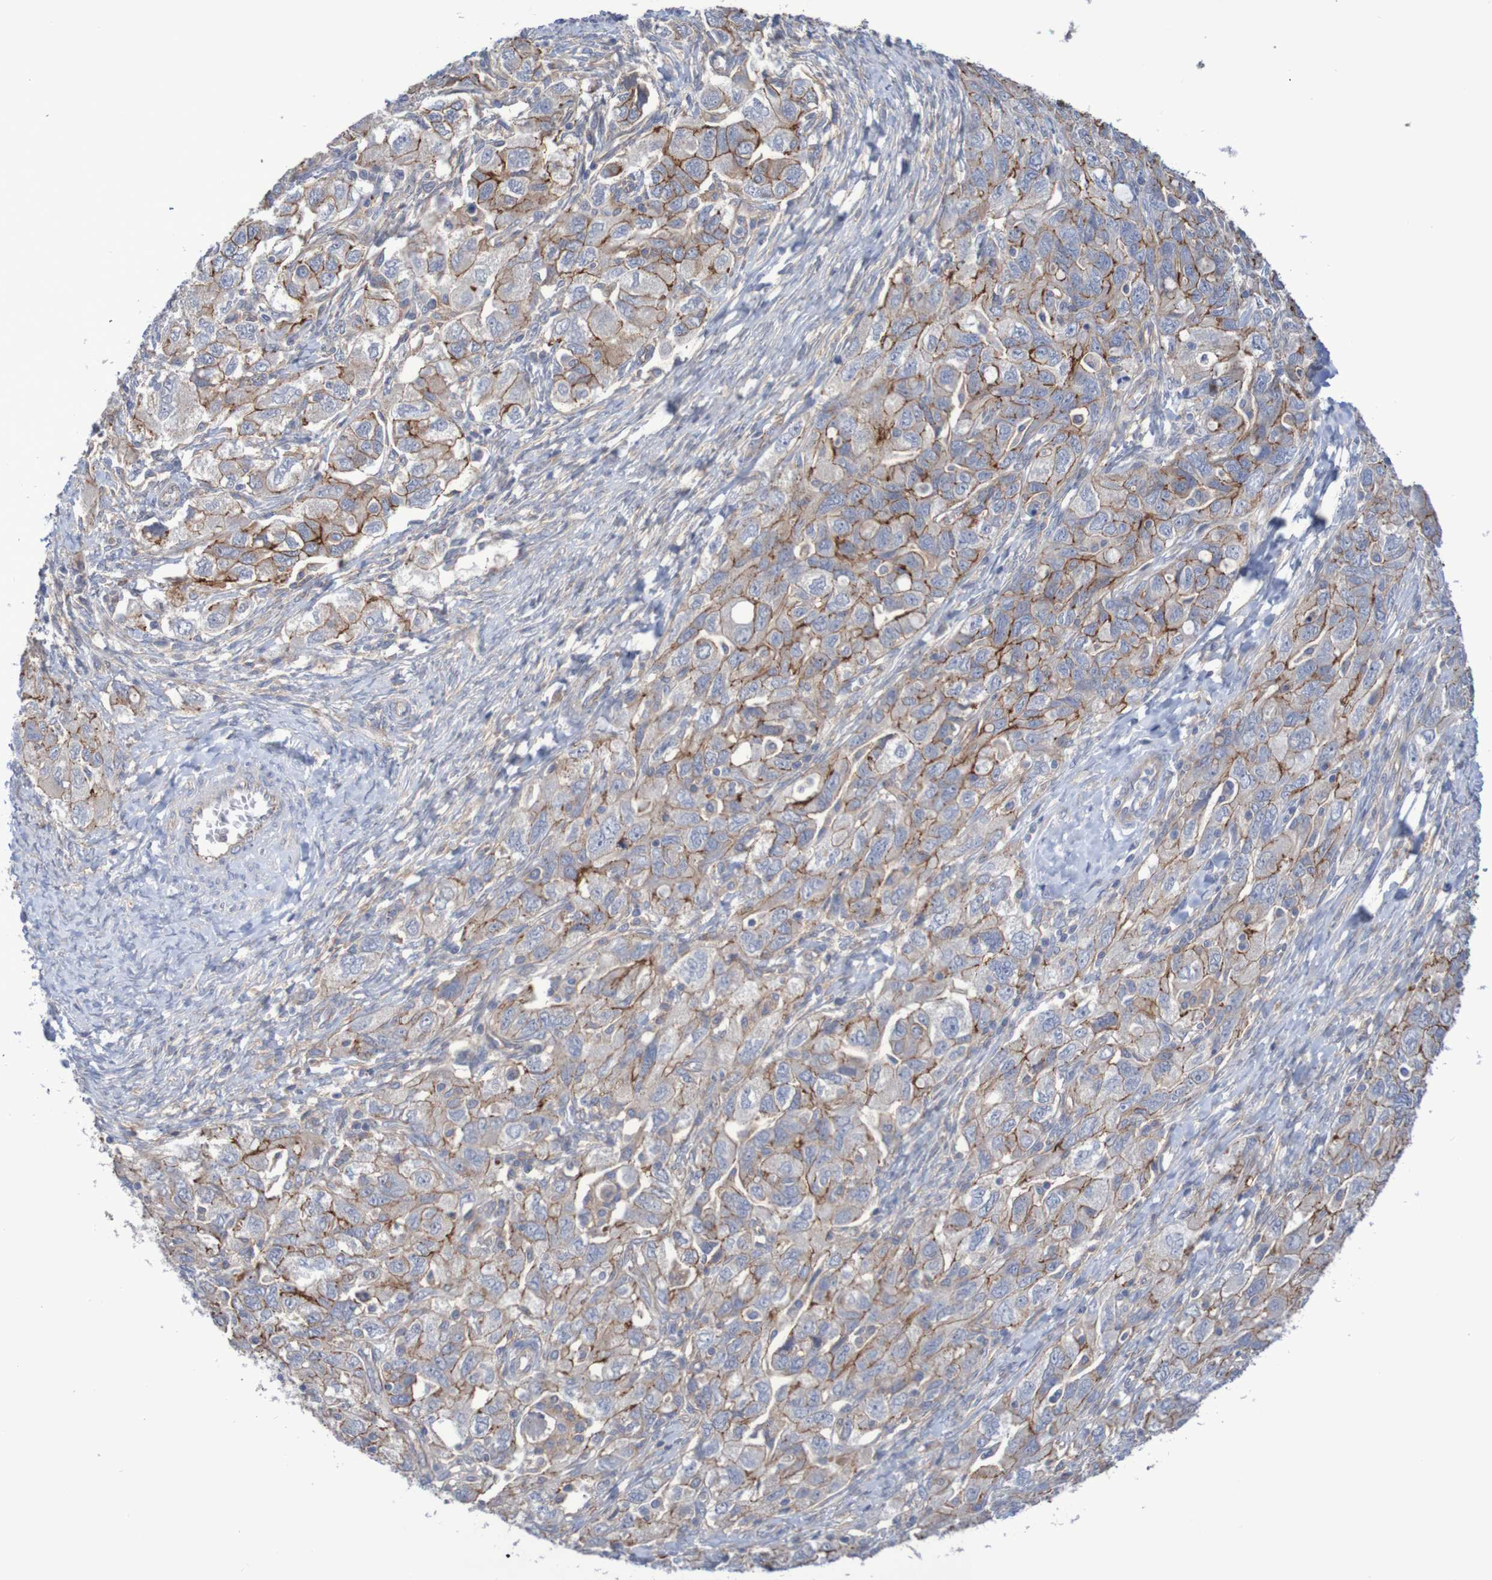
{"staining": {"intensity": "moderate", "quantity": "25%-75%", "location": "cytoplasmic/membranous"}, "tissue": "ovarian cancer", "cell_type": "Tumor cells", "image_type": "cancer", "snomed": [{"axis": "morphology", "description": "Carcinoma, NOS"}, {"axis": "morphology", "description": "Cystadenocarcinoma, serous, NOS"}, {"axis": "topography", "description": "Ovary"}], "caption": "Tumor cells reveal medium levels of moderate cytoplasmic/membranous staining in approximately 25%-75% of cells in human ovarian cancer (serous cystadenocarcinoma).", "gene": "NECTIN2", "patient": {"sex": "female", "age": 69}}